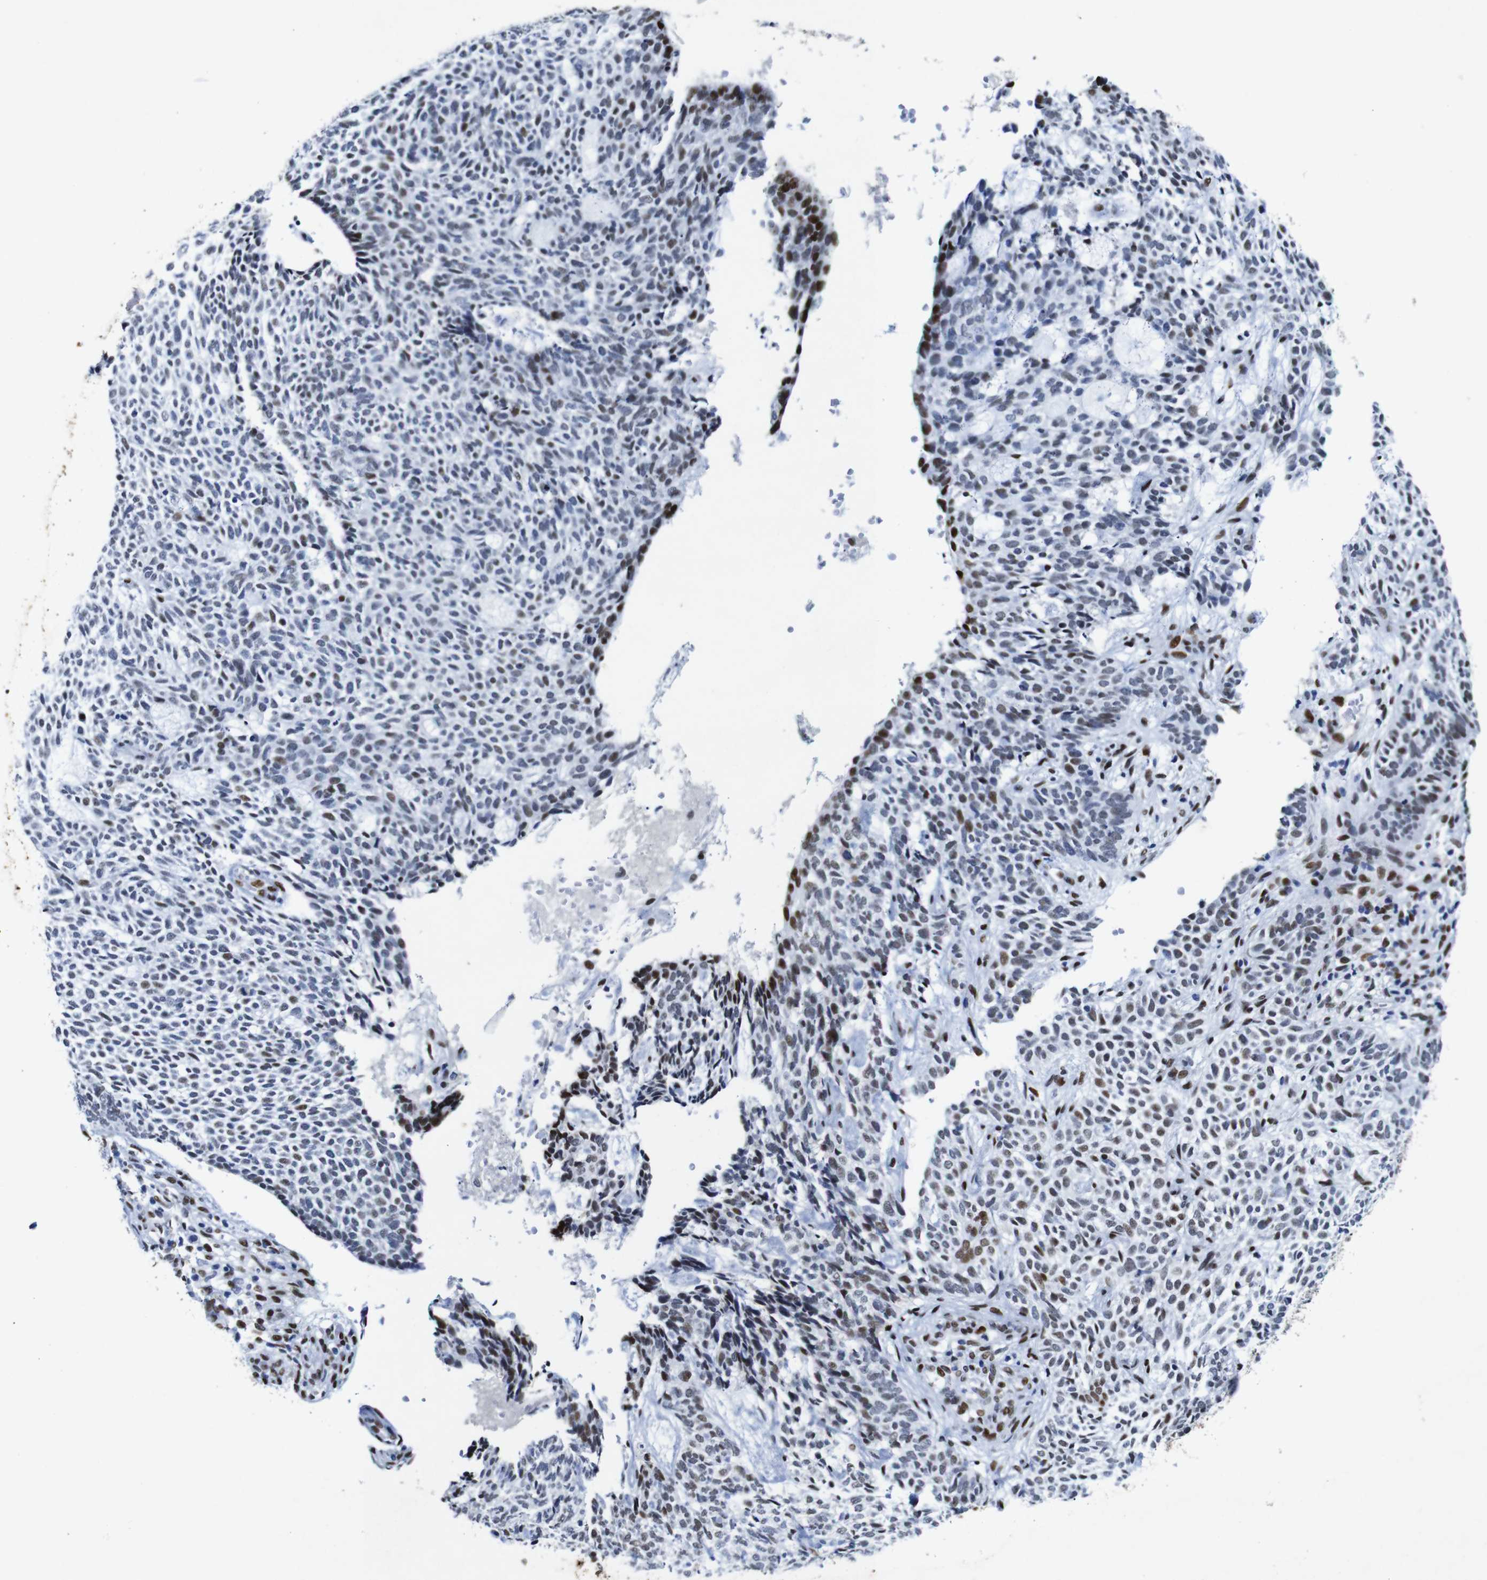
{"staining": {"intensity": "moderate", "quantity": "25%-75%", "location": "nuclear"}, "tissue": "skin cancer", "cell_type": "Tumor cells", "image_type": "cancer", "snomed": [{"axis": "morphology", "description": "Basal cell carcinoma"}, {"axis": "topography", "description": "Skin"}], "caption": "A brown stain highlights moderate nuclear positivity of a protein in skin cancer (basal cell carcinoma) tumor cells.", "gene": "FOSL2", "patient": {"sex": "male", "age": 87}}